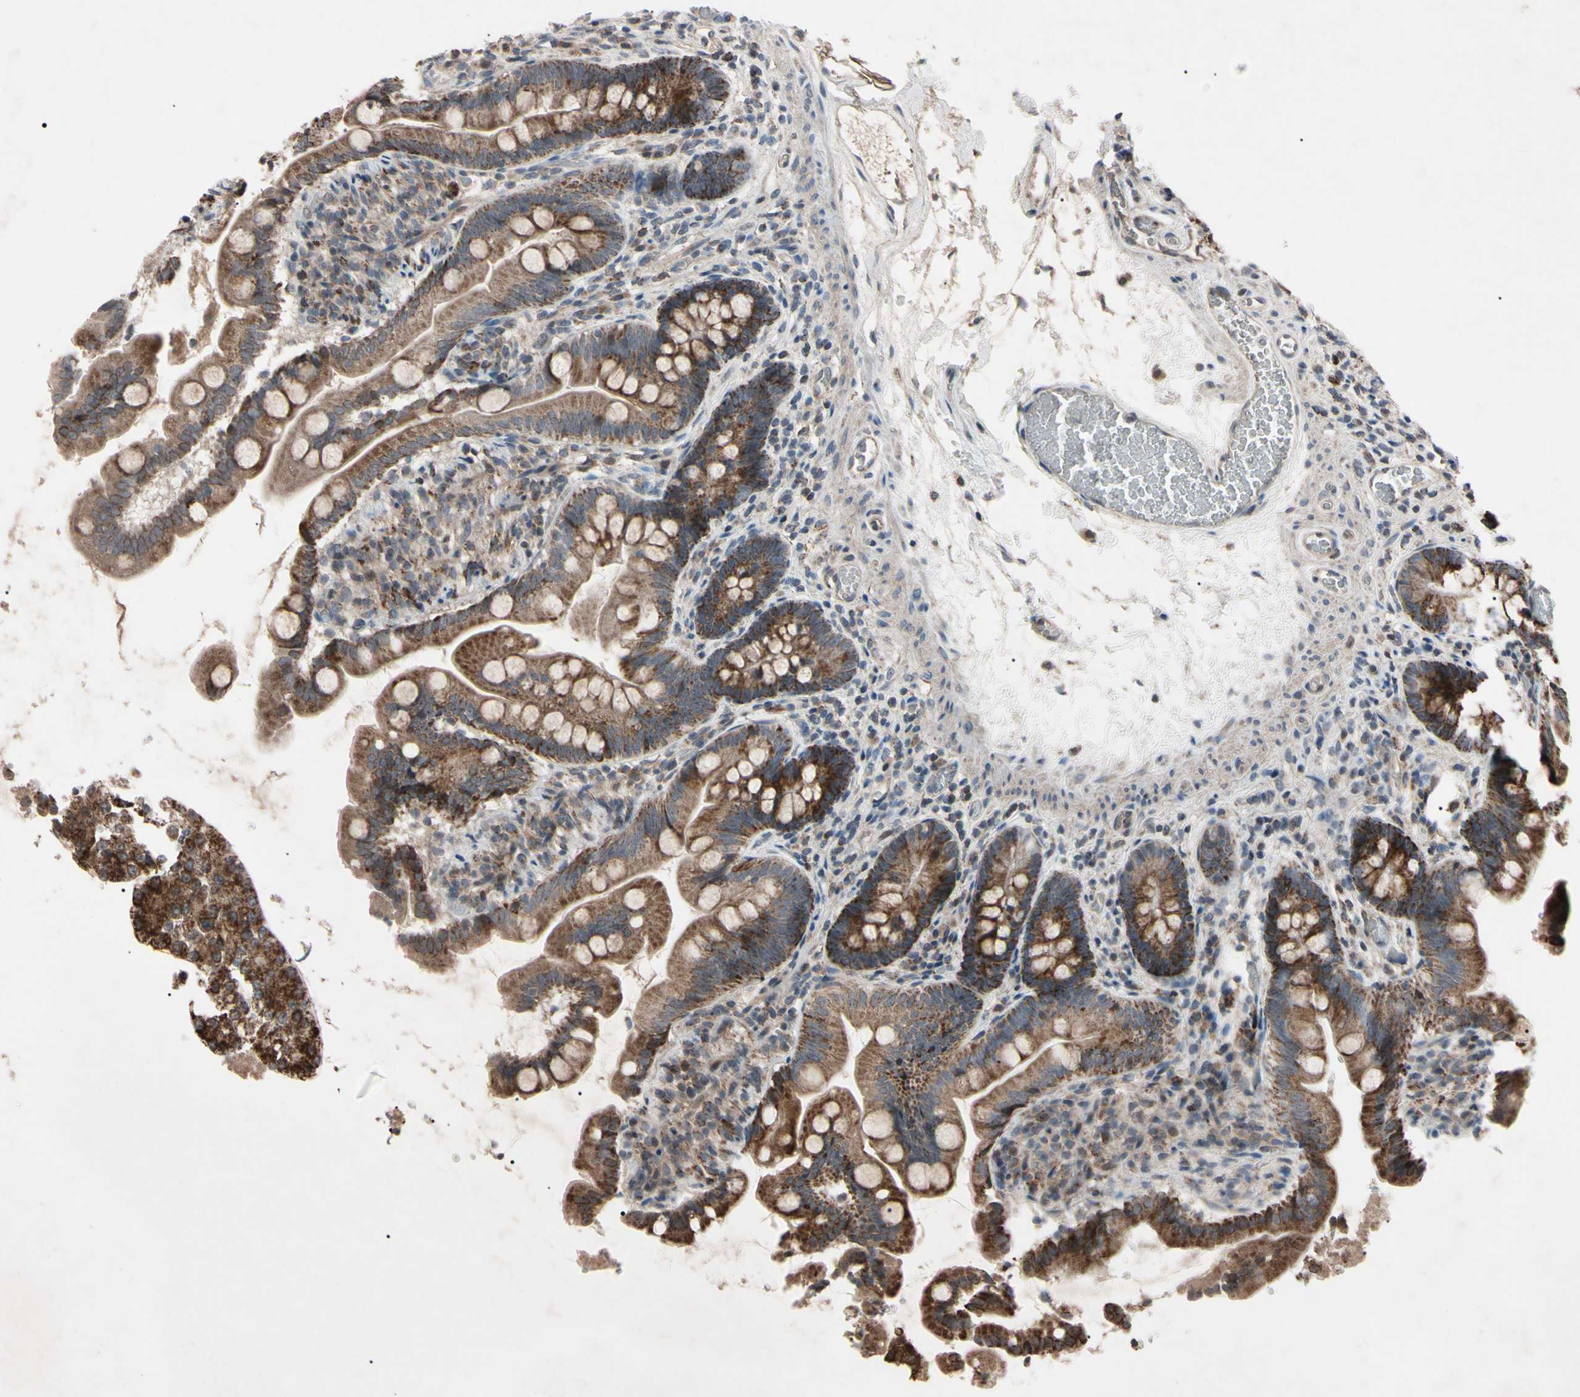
{"staining": {"intensity": "moderate", "quantity": ">75%", "location": "cytoplasmic/membranous"}, "tissue": "small intestine", "cell_type": "Glandular cells", "image_type": "normal", "snomed": [{"axis": "morphology", "description": "Normal tissue, NOS"}, {"axis": "topography", "description": "Small intestine"}], "caption": "Glandular cells demonstrate medium levels of moderate cytoplasmic/membranous expression in approximately >75% of cells in normal human small intestine.", "gene": "TNFRSF1A", "patient": {"sex": "female", "age": 56}}